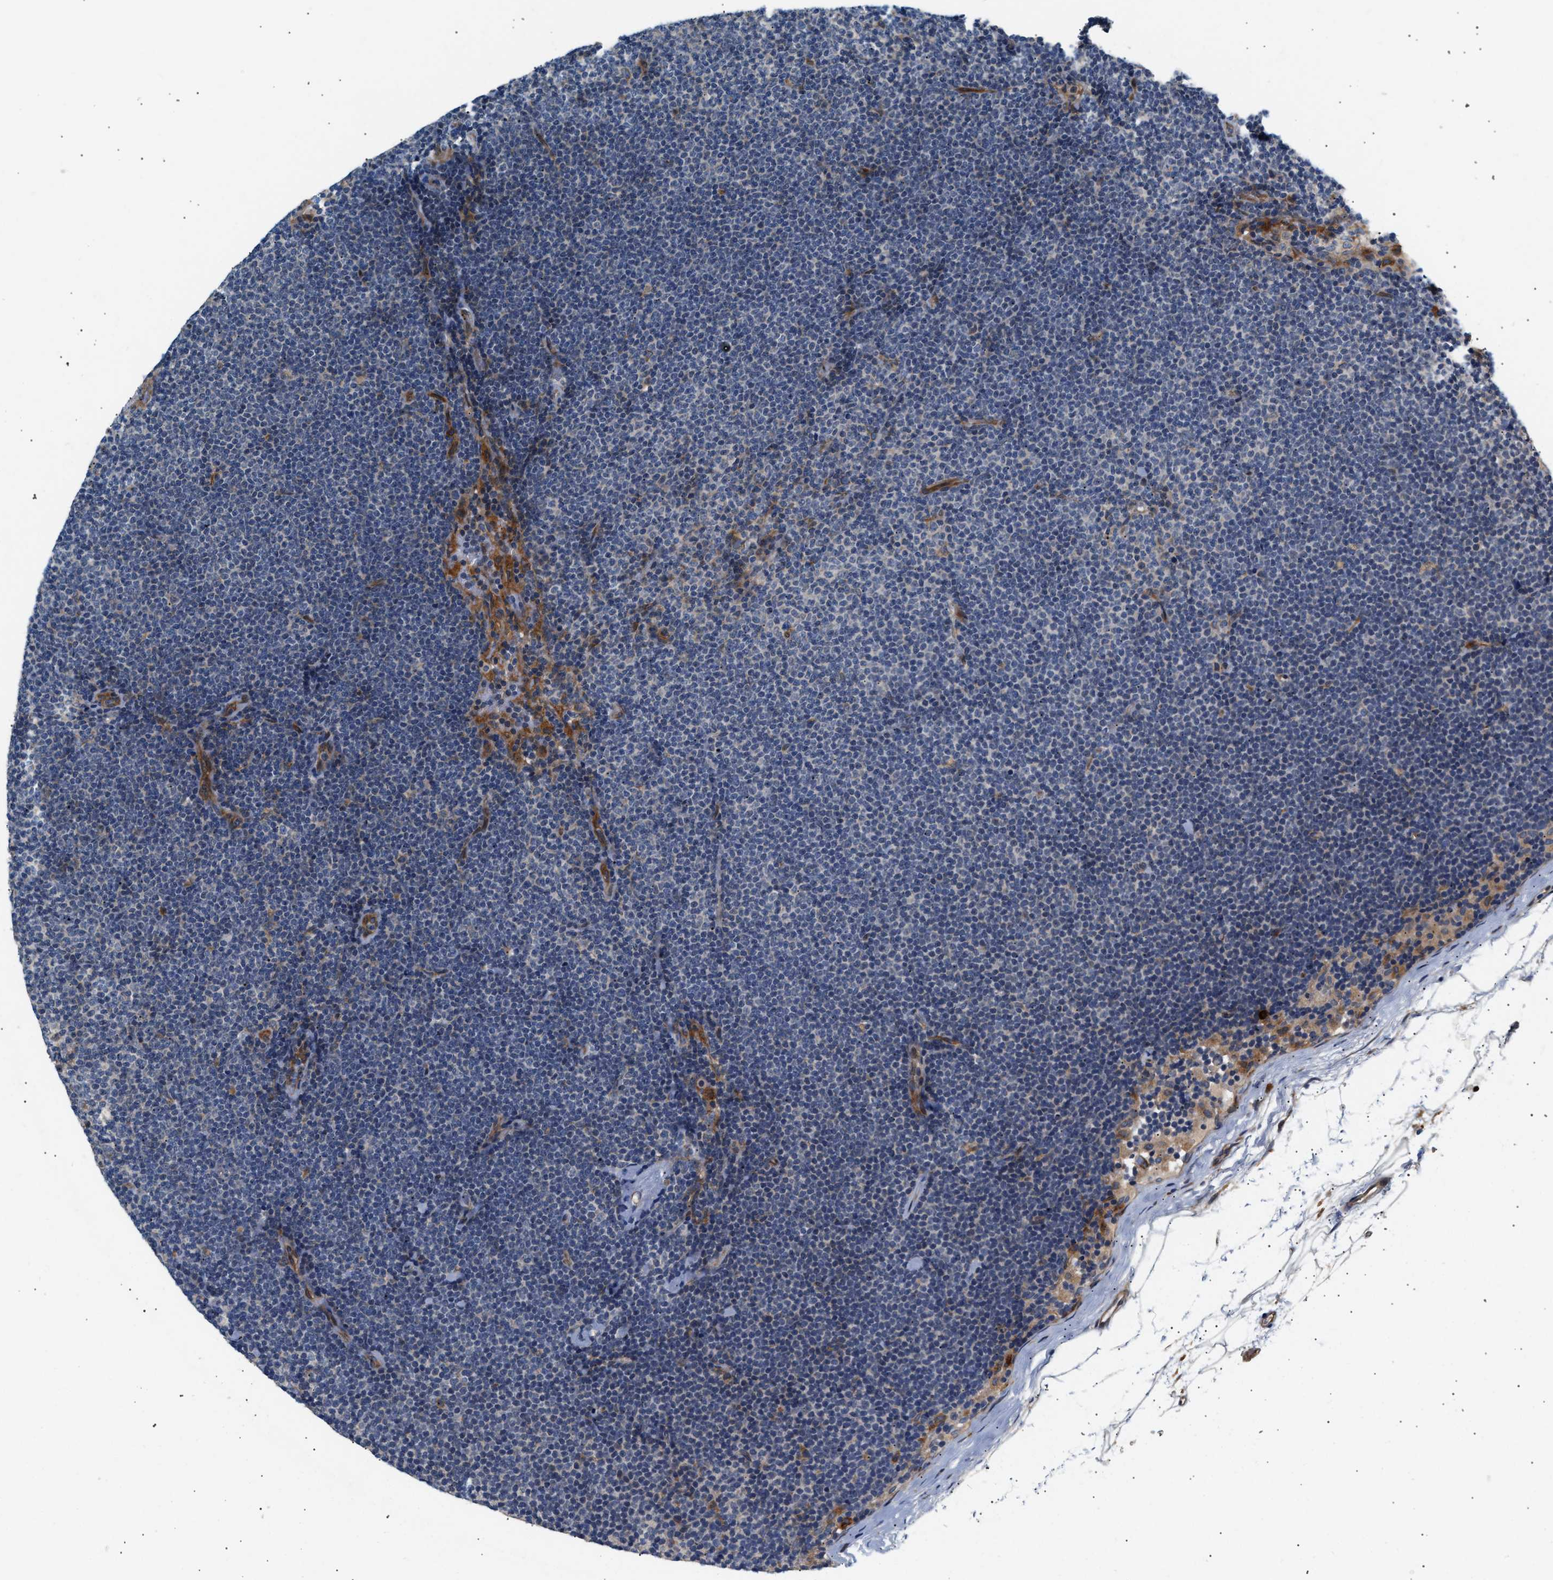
{"staining": {"intensity": "negative", "quantity": "none", "location": "none"}, "tissue": "lymphoma", "cell_type": "Tumor cells", "image_type": "cancer", "snomed": [{"axis": "morphology", "description": "Malignant lymphoma, non-Hodgkin's type, Low grade"}, {"axis": "topography", "description": "Lymph node"}], "caption": "The micrograph displays no significant staining in tumor cells of lymphoma.", "gene": "IFT74", "patient": {"sex": "female", "age": 53}}